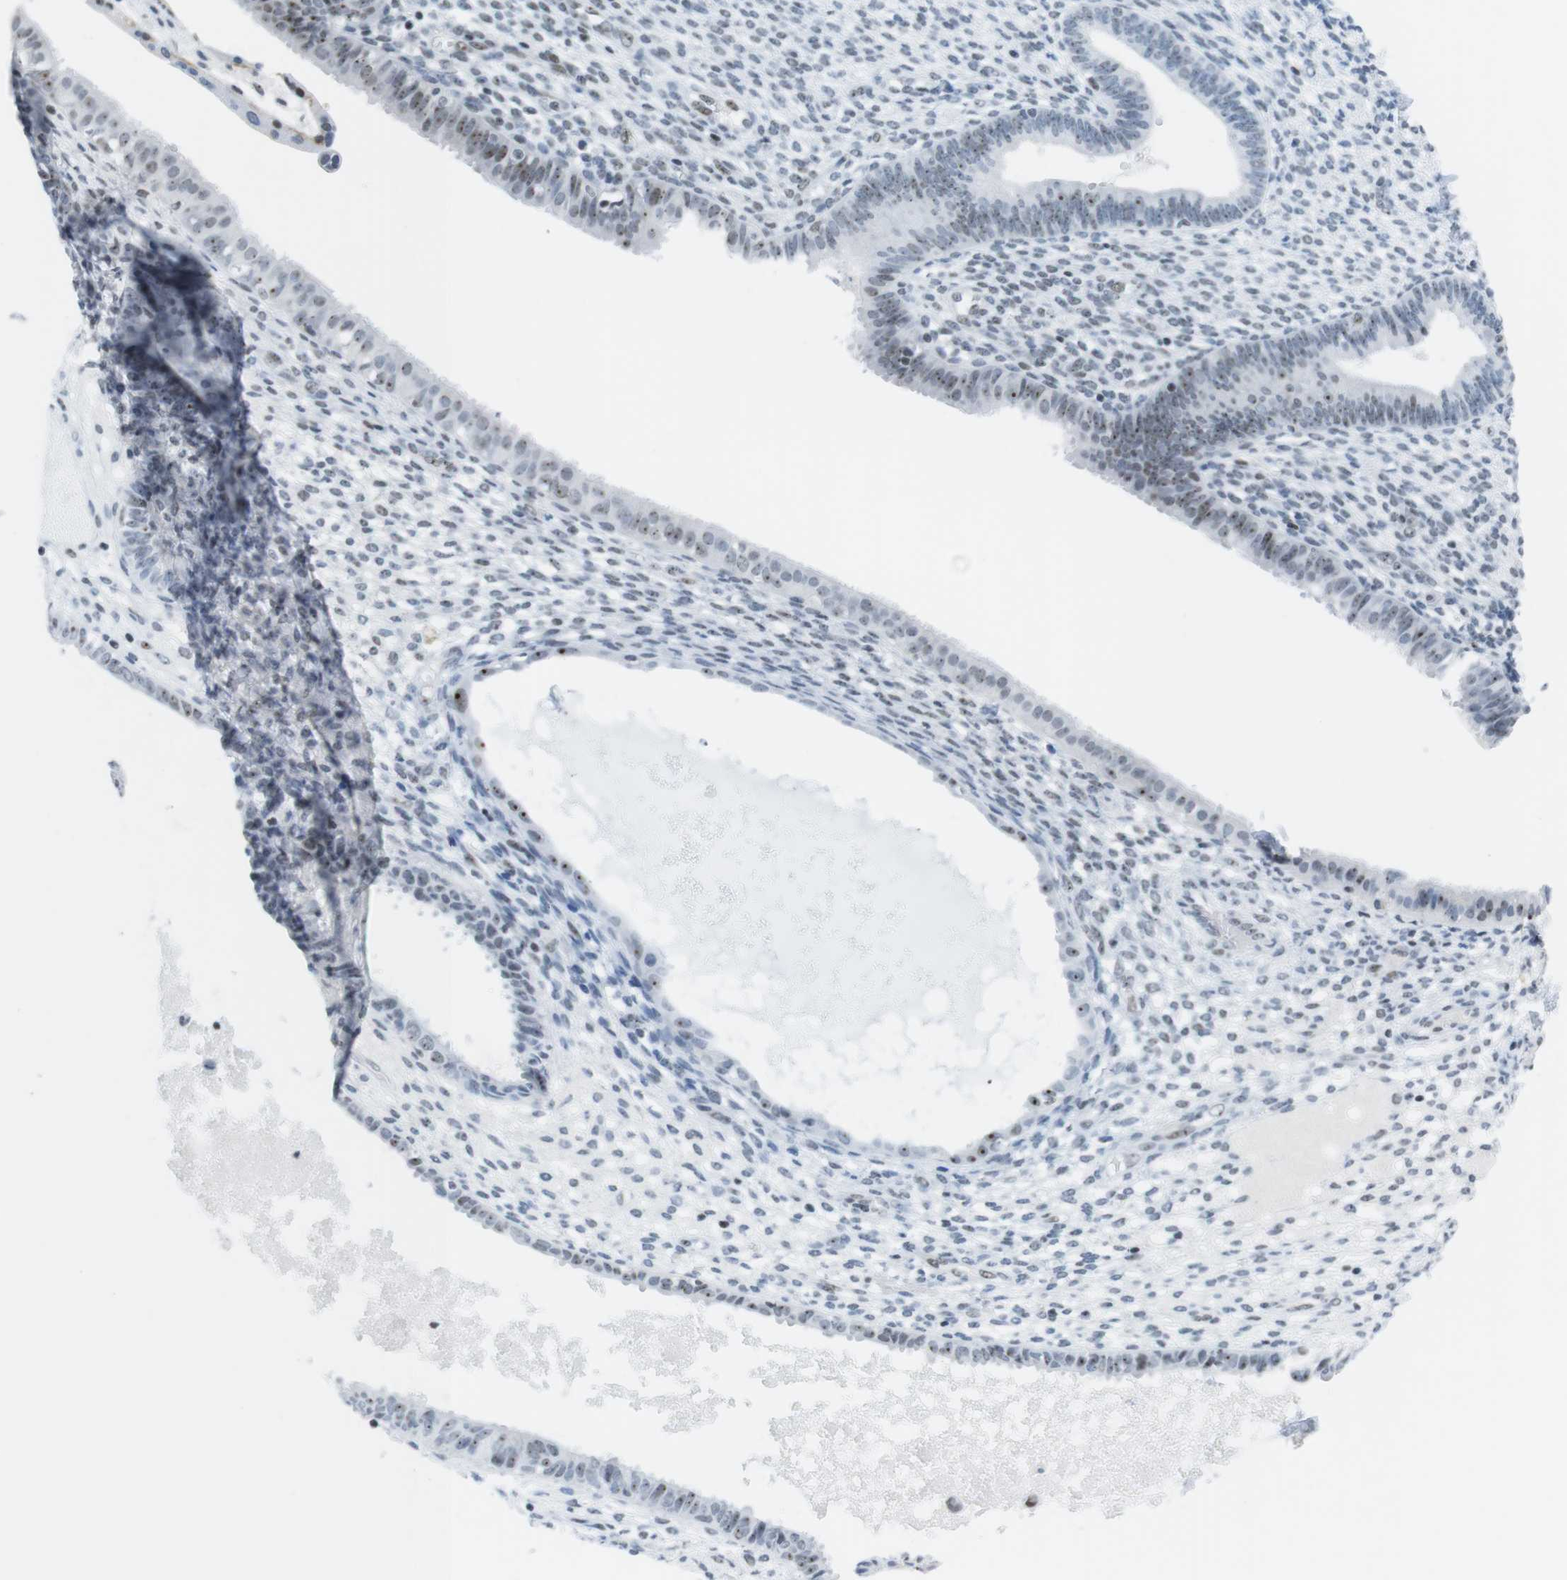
{"staining": {"intensity": "weak", "quantity": "25%-75%", "location": "nuclear"}, "tissue": "endometrium", "cell_type": "Cells in endometrial stroma", "image_type": "normal", "snomed": [{"axis": "morphology", "description": "Normal tissue, NOS"}, {"axis": "topography", "description": "Endometrium"}], "caption": "Protein expression analysis of unremarkable human endometrium reveals weak nuclear expression in about 25%-75% of cells in endometrial stroma.", "gene": "NIFK", "patient": {"sex": "female", "age": 61}}